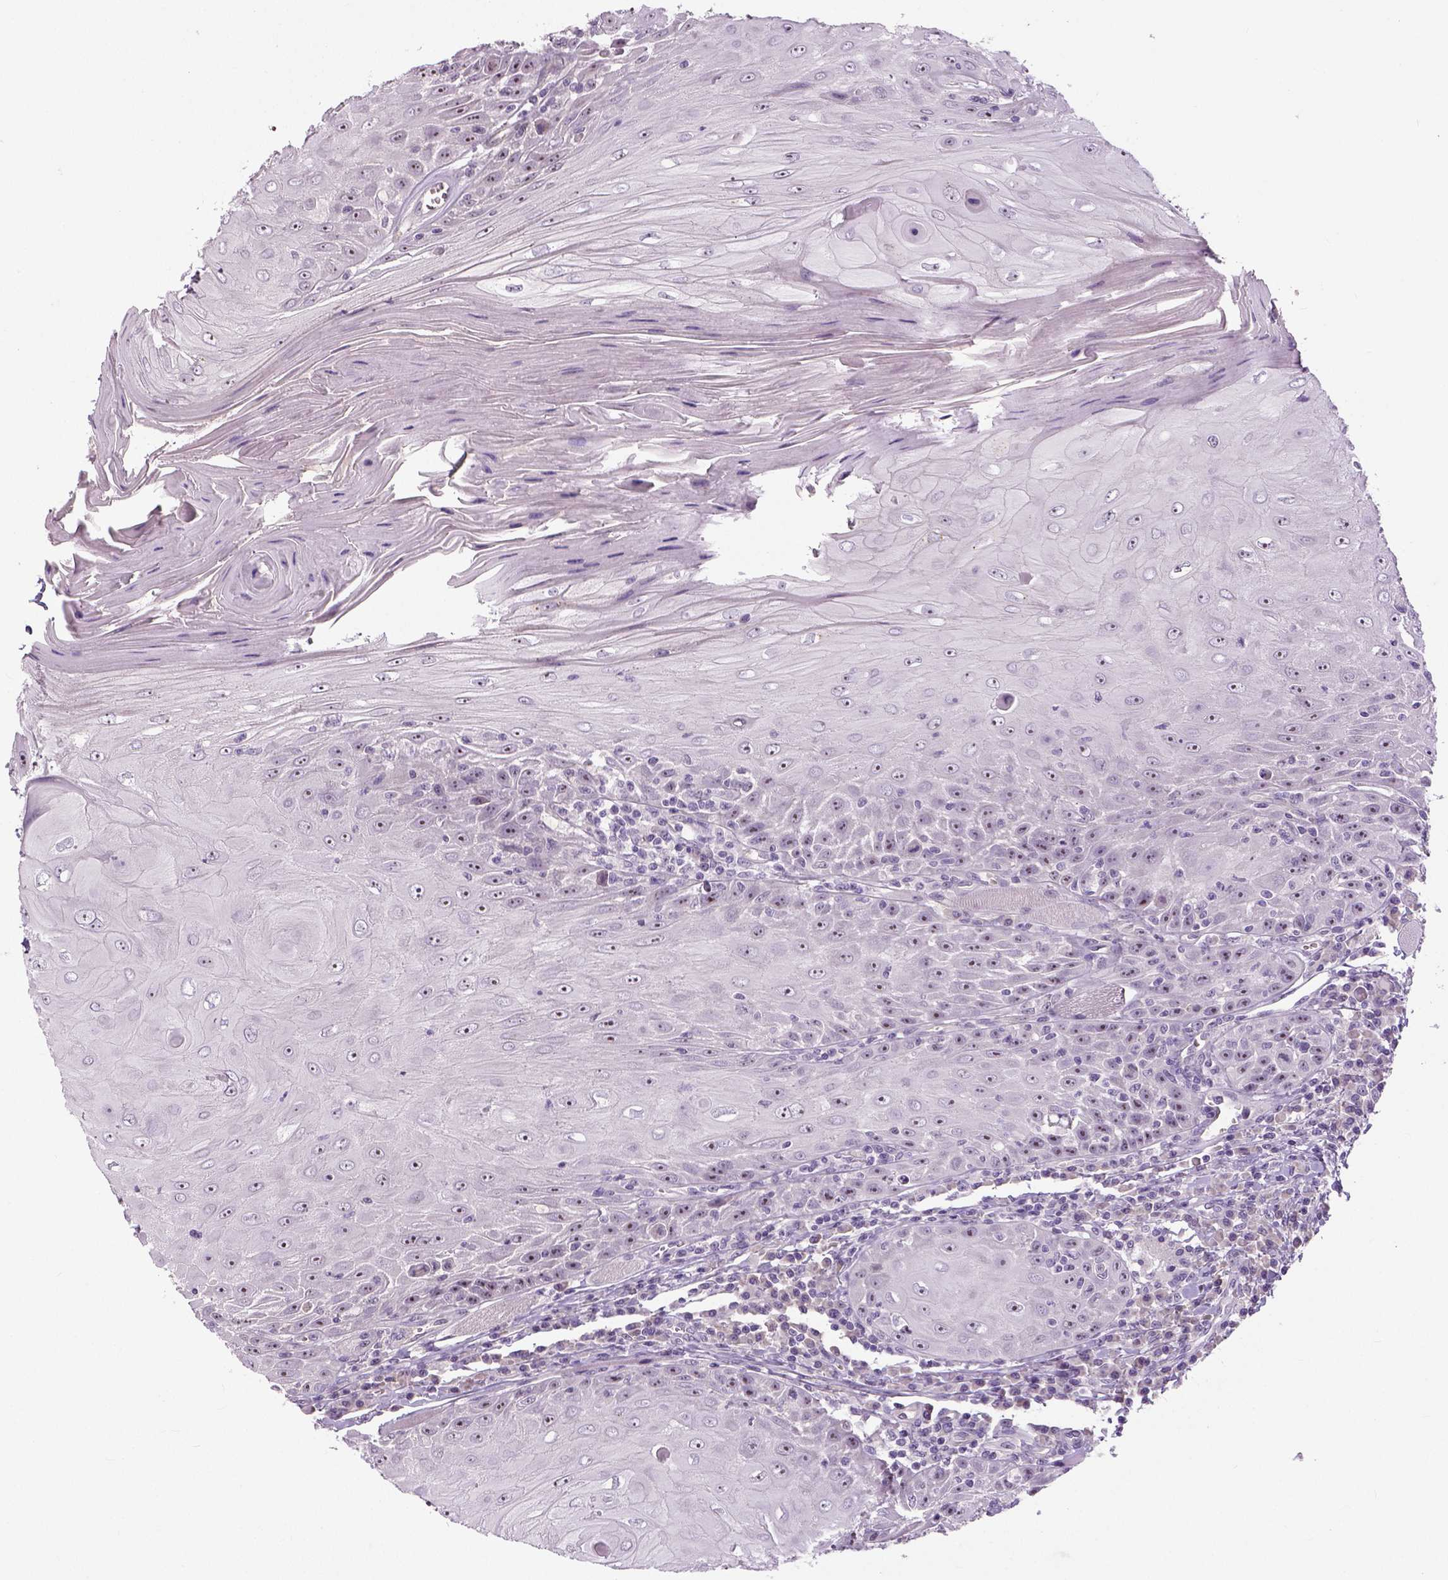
{"staining": {"intensity": "negative", "quantity": "none", "location": "none"}, "tissue": "head and neck cancer", "cell_type": "Tumor cells", "image_type": "cancer", "snomed": [{"axis": "morphology", "description": "Squamous cell carcinoma, NOS"}, {"axis": "topography", "description": "Head-Neck"}], "caption": "Immunohistochemical staining of head and neck cancer (squamous cell carcinoma) reveals no significant expression in tumor cells.", "gene": "NECAB1", "patient": {"sex": "male", "age": 52}}